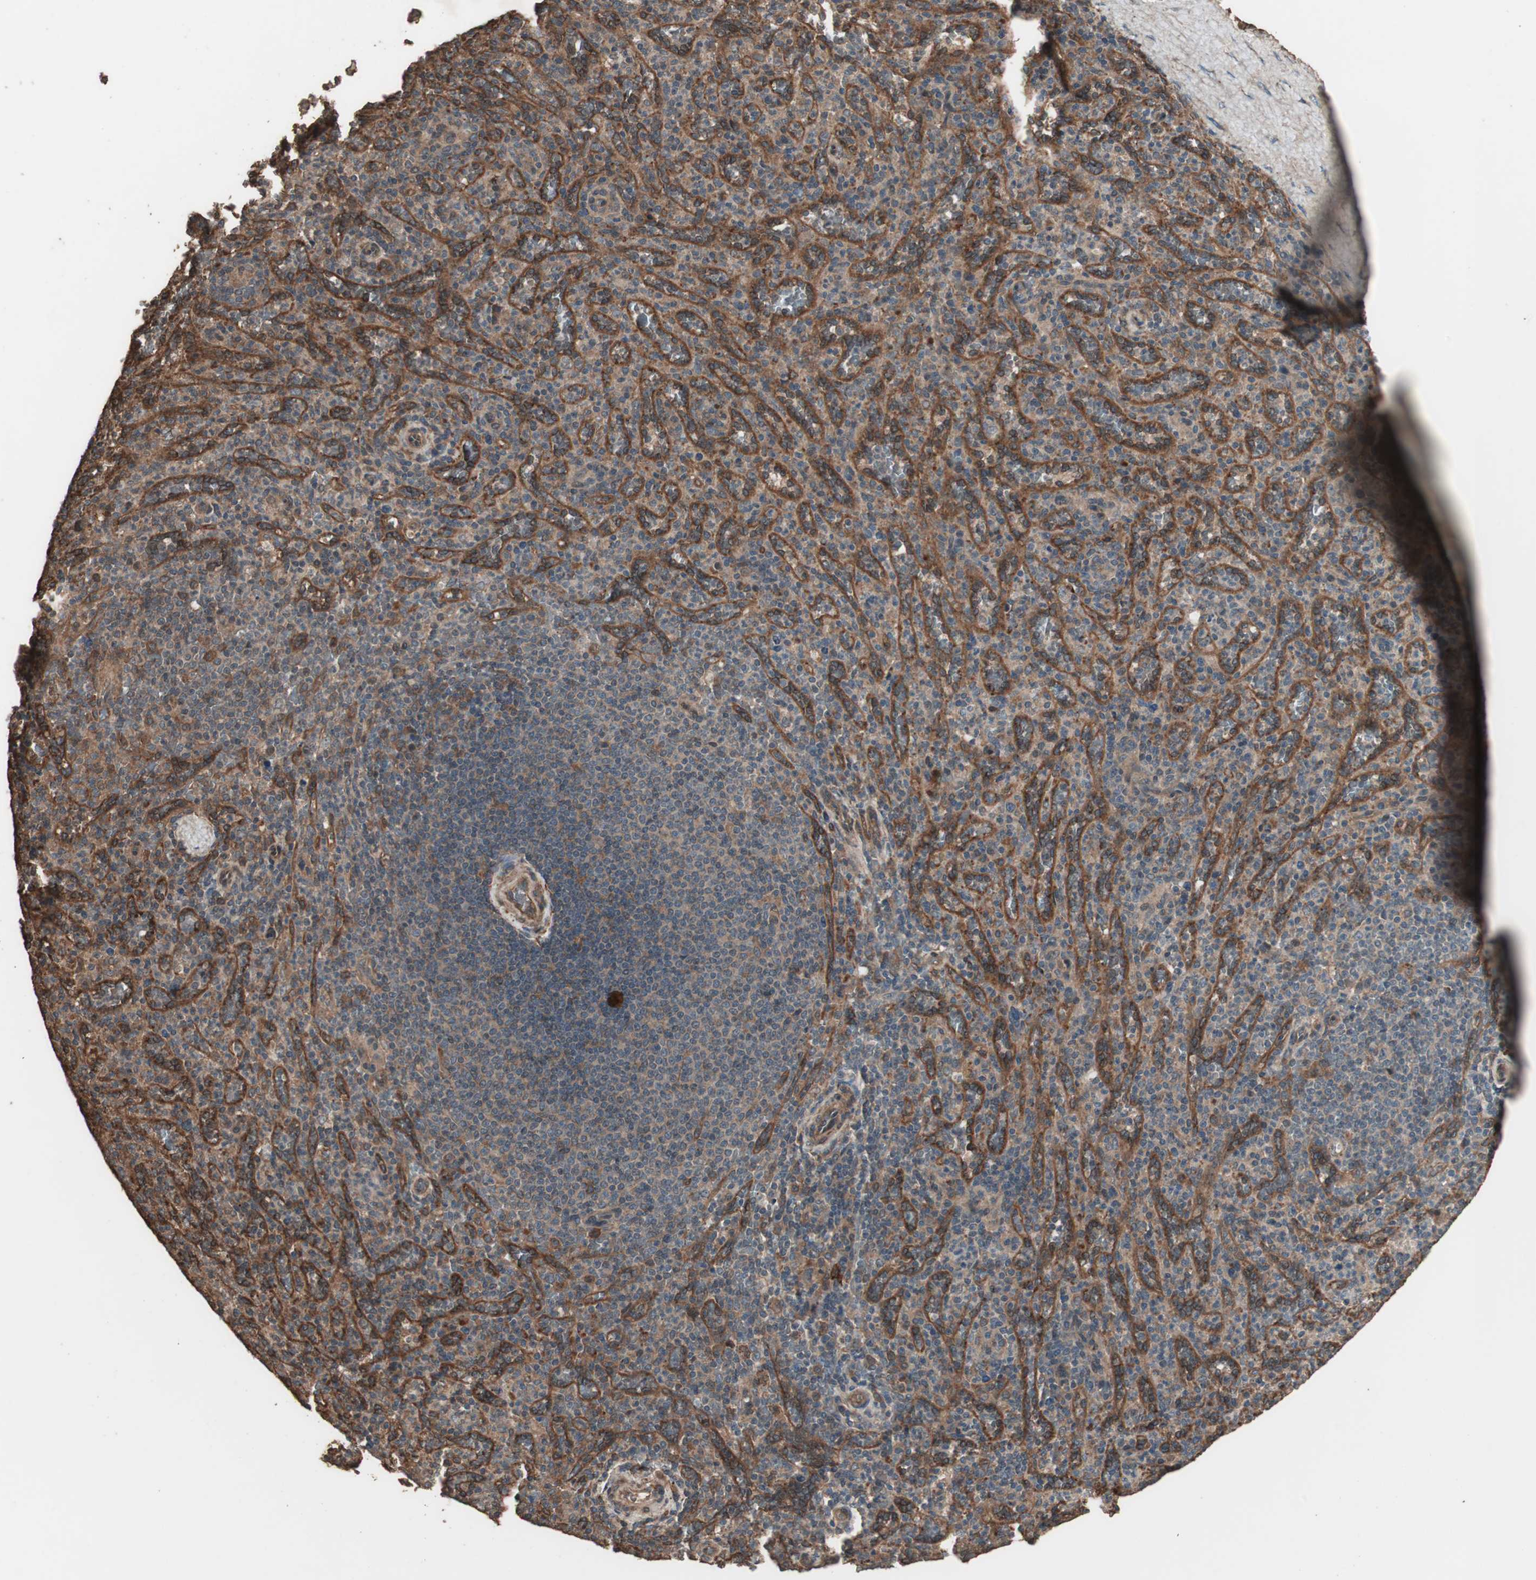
{"staining": {"intensity": "moderate", "quantity": "25%-75%", "location": "cytoplasmic/membranous"}, "tissue": "spleen", "cell_type": "Cells in red pulp", "image_type": "normal", "snomed": [{"axis": "morphology", "description": "Normal tissue, NOS"}, {"axis": "topography", "description": "Spleen"}], "caption": "Brown immunohistochemical staining in unremarkable human spleen reveals moderate cytoplasmic/membranous positivity in about 25%-75% of cells in red pulp. (Brightfield microscopy of DAB IHC at high magnification).", "gene": "CCN4", "patient": {"sex": "male", "age": 36}}